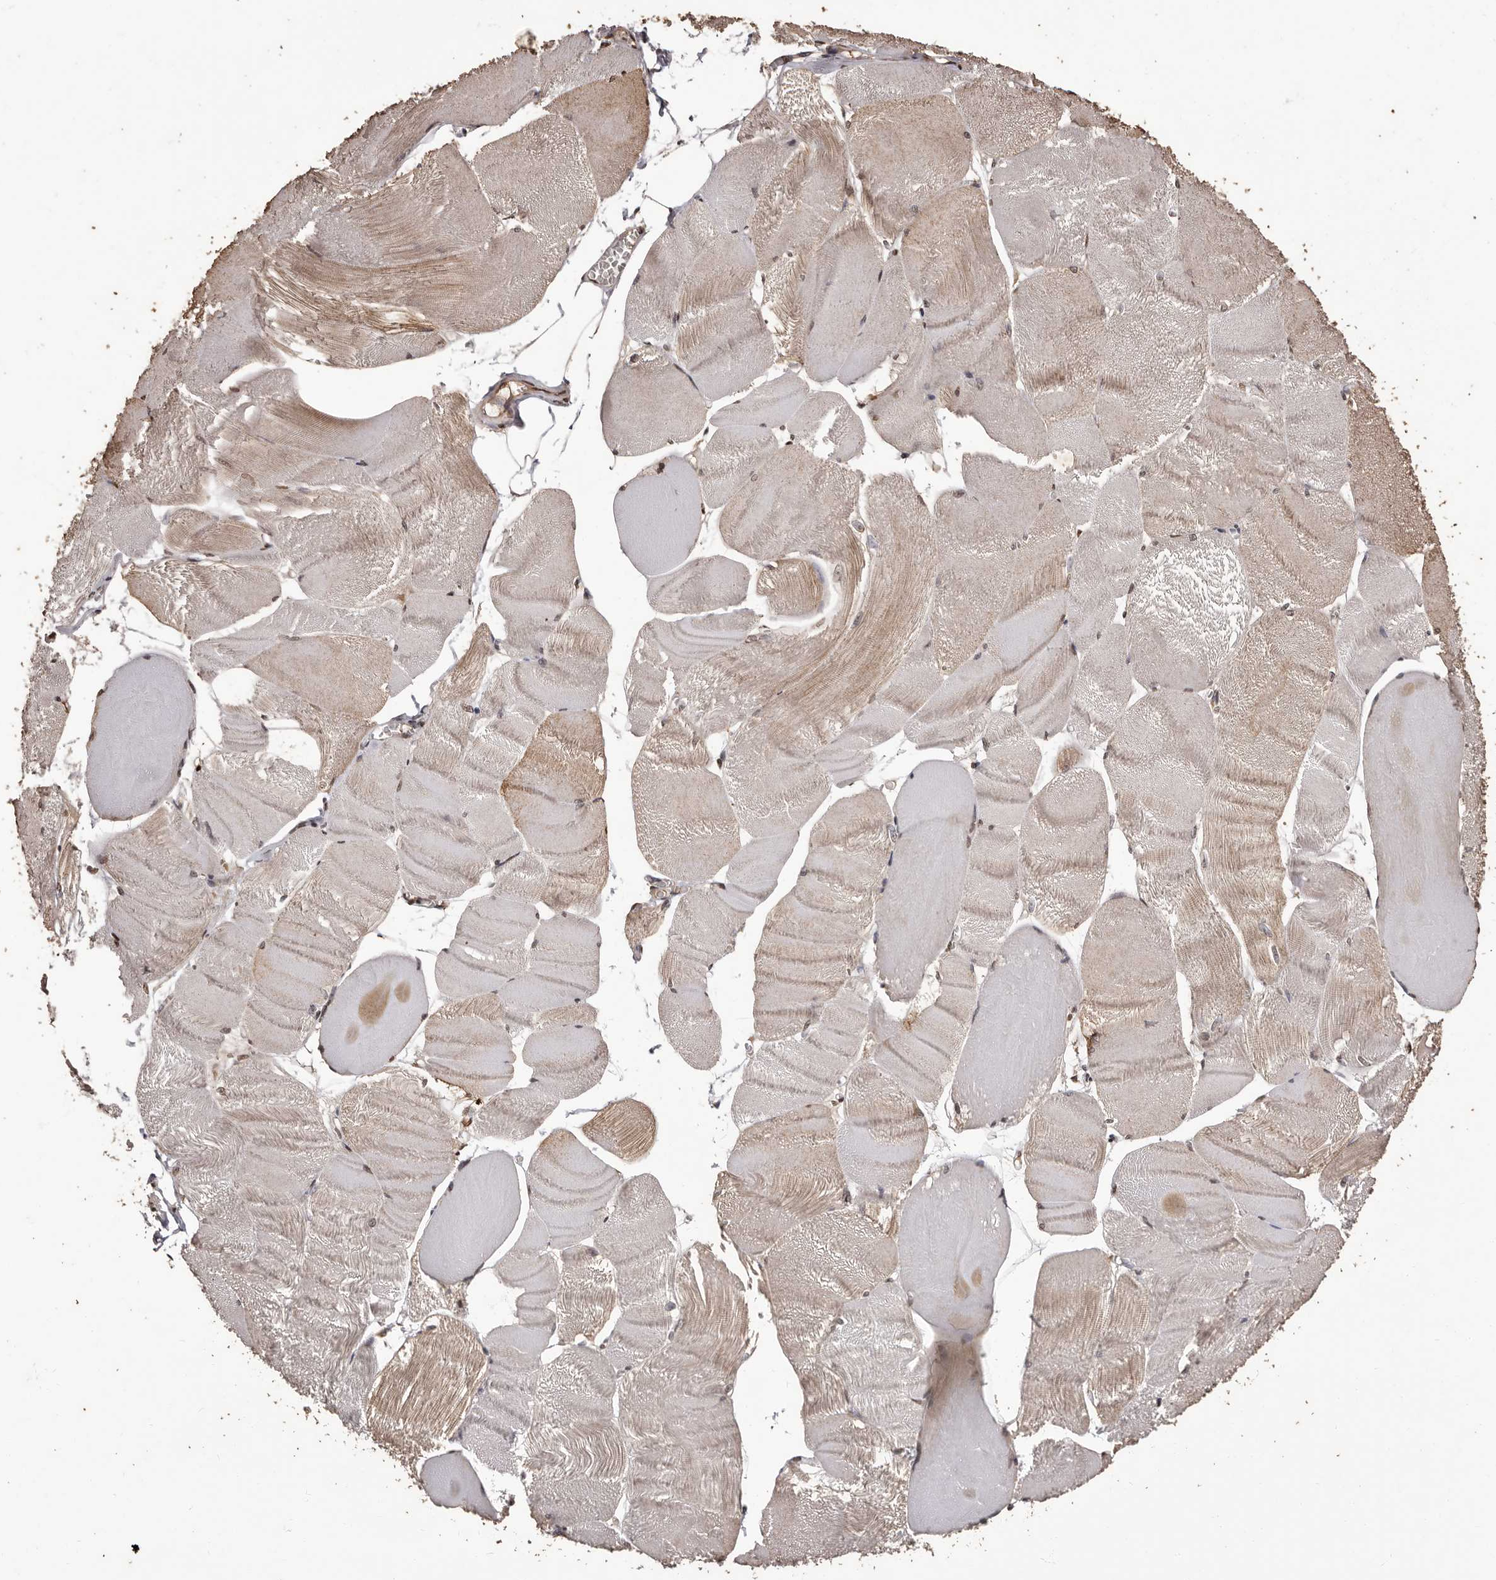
{"staining": {"intensity": "weak", "quantity": "25%-75%", "location": "cytoplasmic/membranous"}, "tissue": "skeletal muscle", "cell_type": "Myocytes", "image_type": "normal", "snomed": [{"axis": "morphology", "description": "Normal tissue, NOS"}, {"axis": "morphology", "description": "Basal cell carcinoma"}, {"axis": "topography", "description": "Skeletal muscle"}], "caption": "Protein expression analysis of benign skeletal muscle shows weak cytoplasmic/membranous positivity in approximately 25%-75% of myocytes. Nuclei are stained in blue.", "gene": "NAV1", "patient": {"sex": "female", "age": 64}}